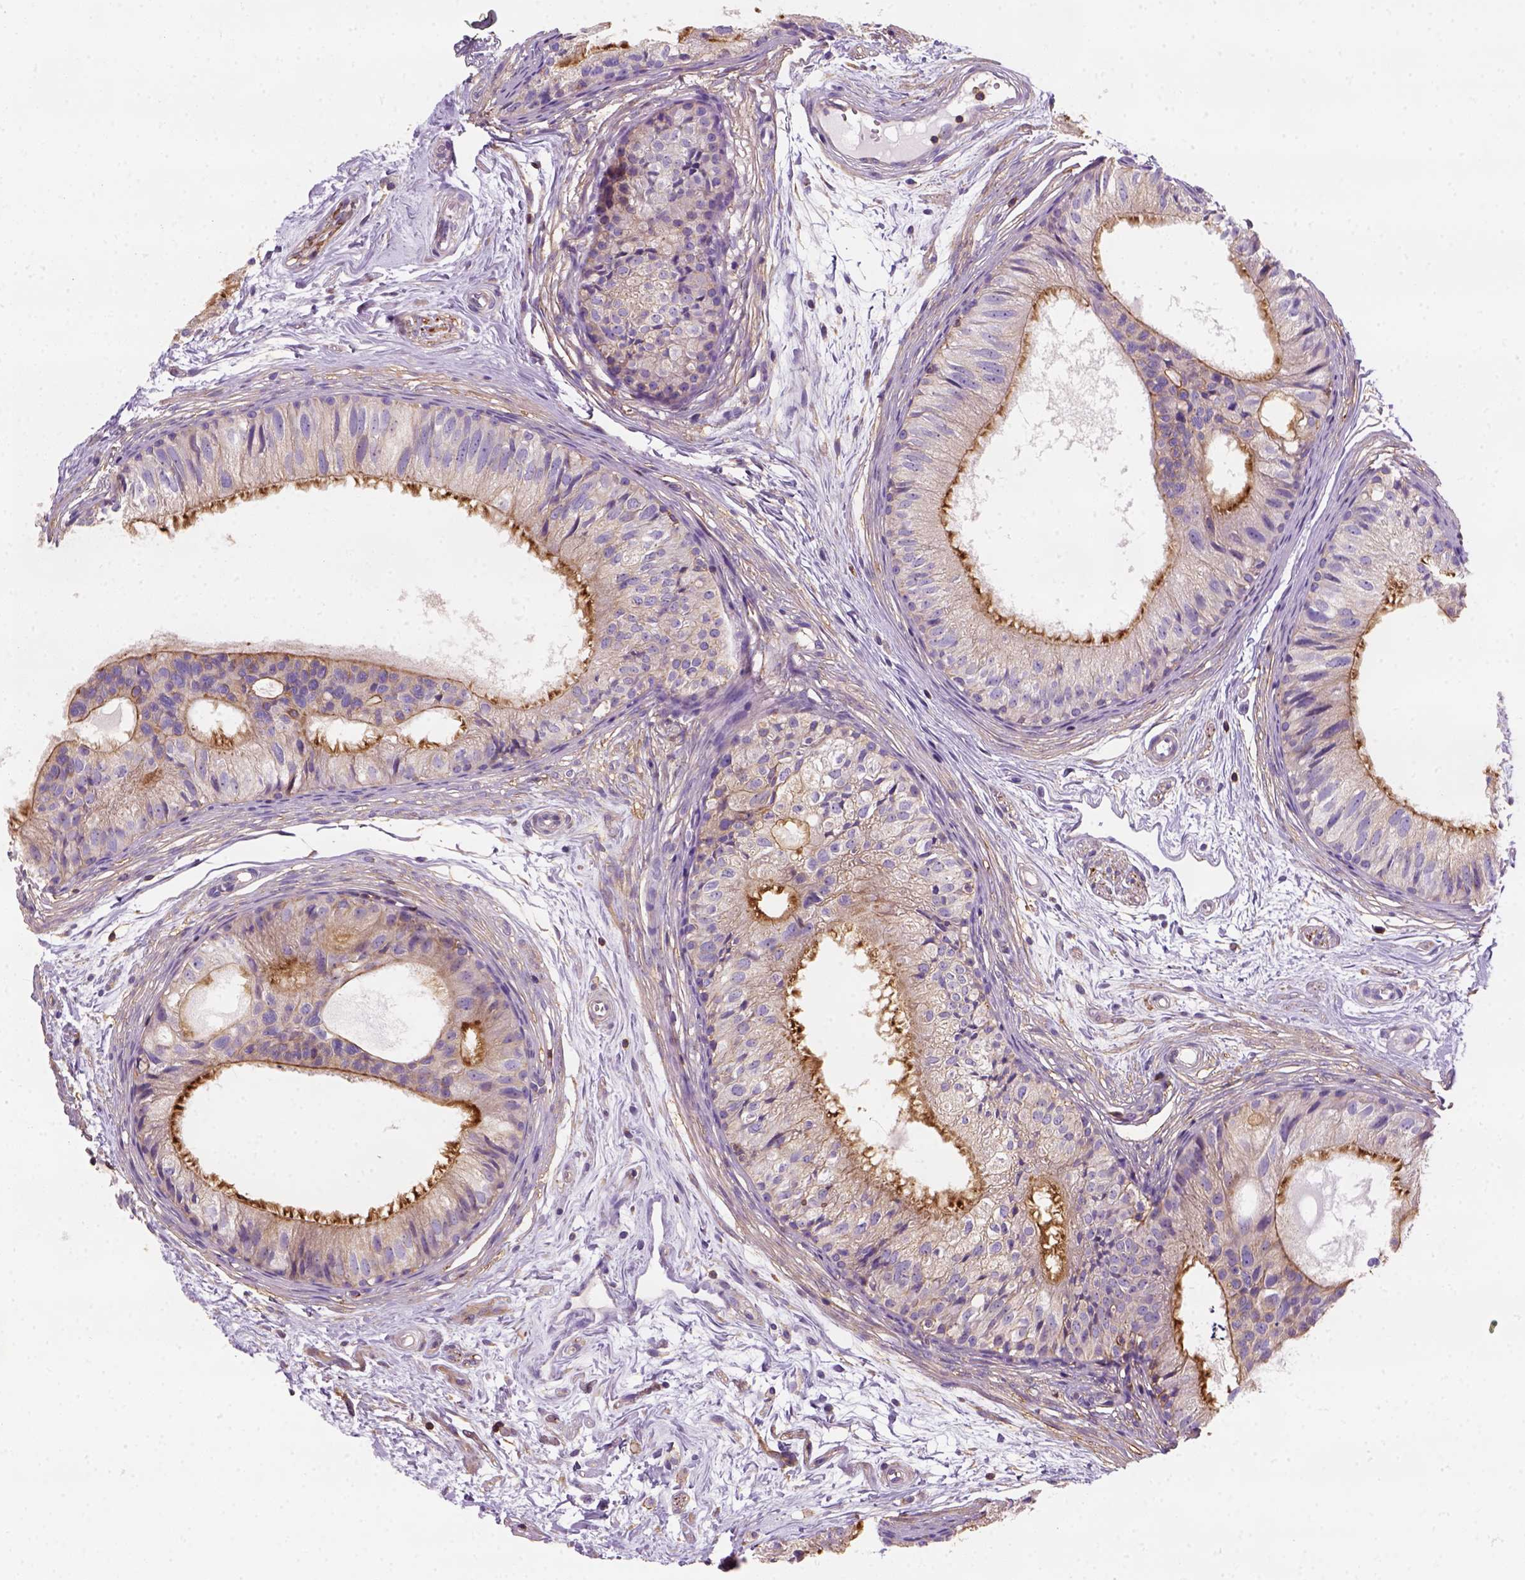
{"staining": {"intensity": "strong", "quantity": "25%-75%", "location": "cytoplasmic/membranous"}, "tissue": "epididymis", "cell_type": "Glandular cells", "image_type": "normal", "snomed": [{"axis": "morphology", "description": "Normal tissue, NOS"}, {"axis": "topography", "description": "Epididymis"}], "caption": "Approximately 25%-75% of glandular cells in unremarkable epididymis demonstrate strong cytoplasmic/membranous protein expression as visualized by brown immunohistochemical staining.", "gene": "GPRC5D", "patient": {"sex": "male", "age": 25}}